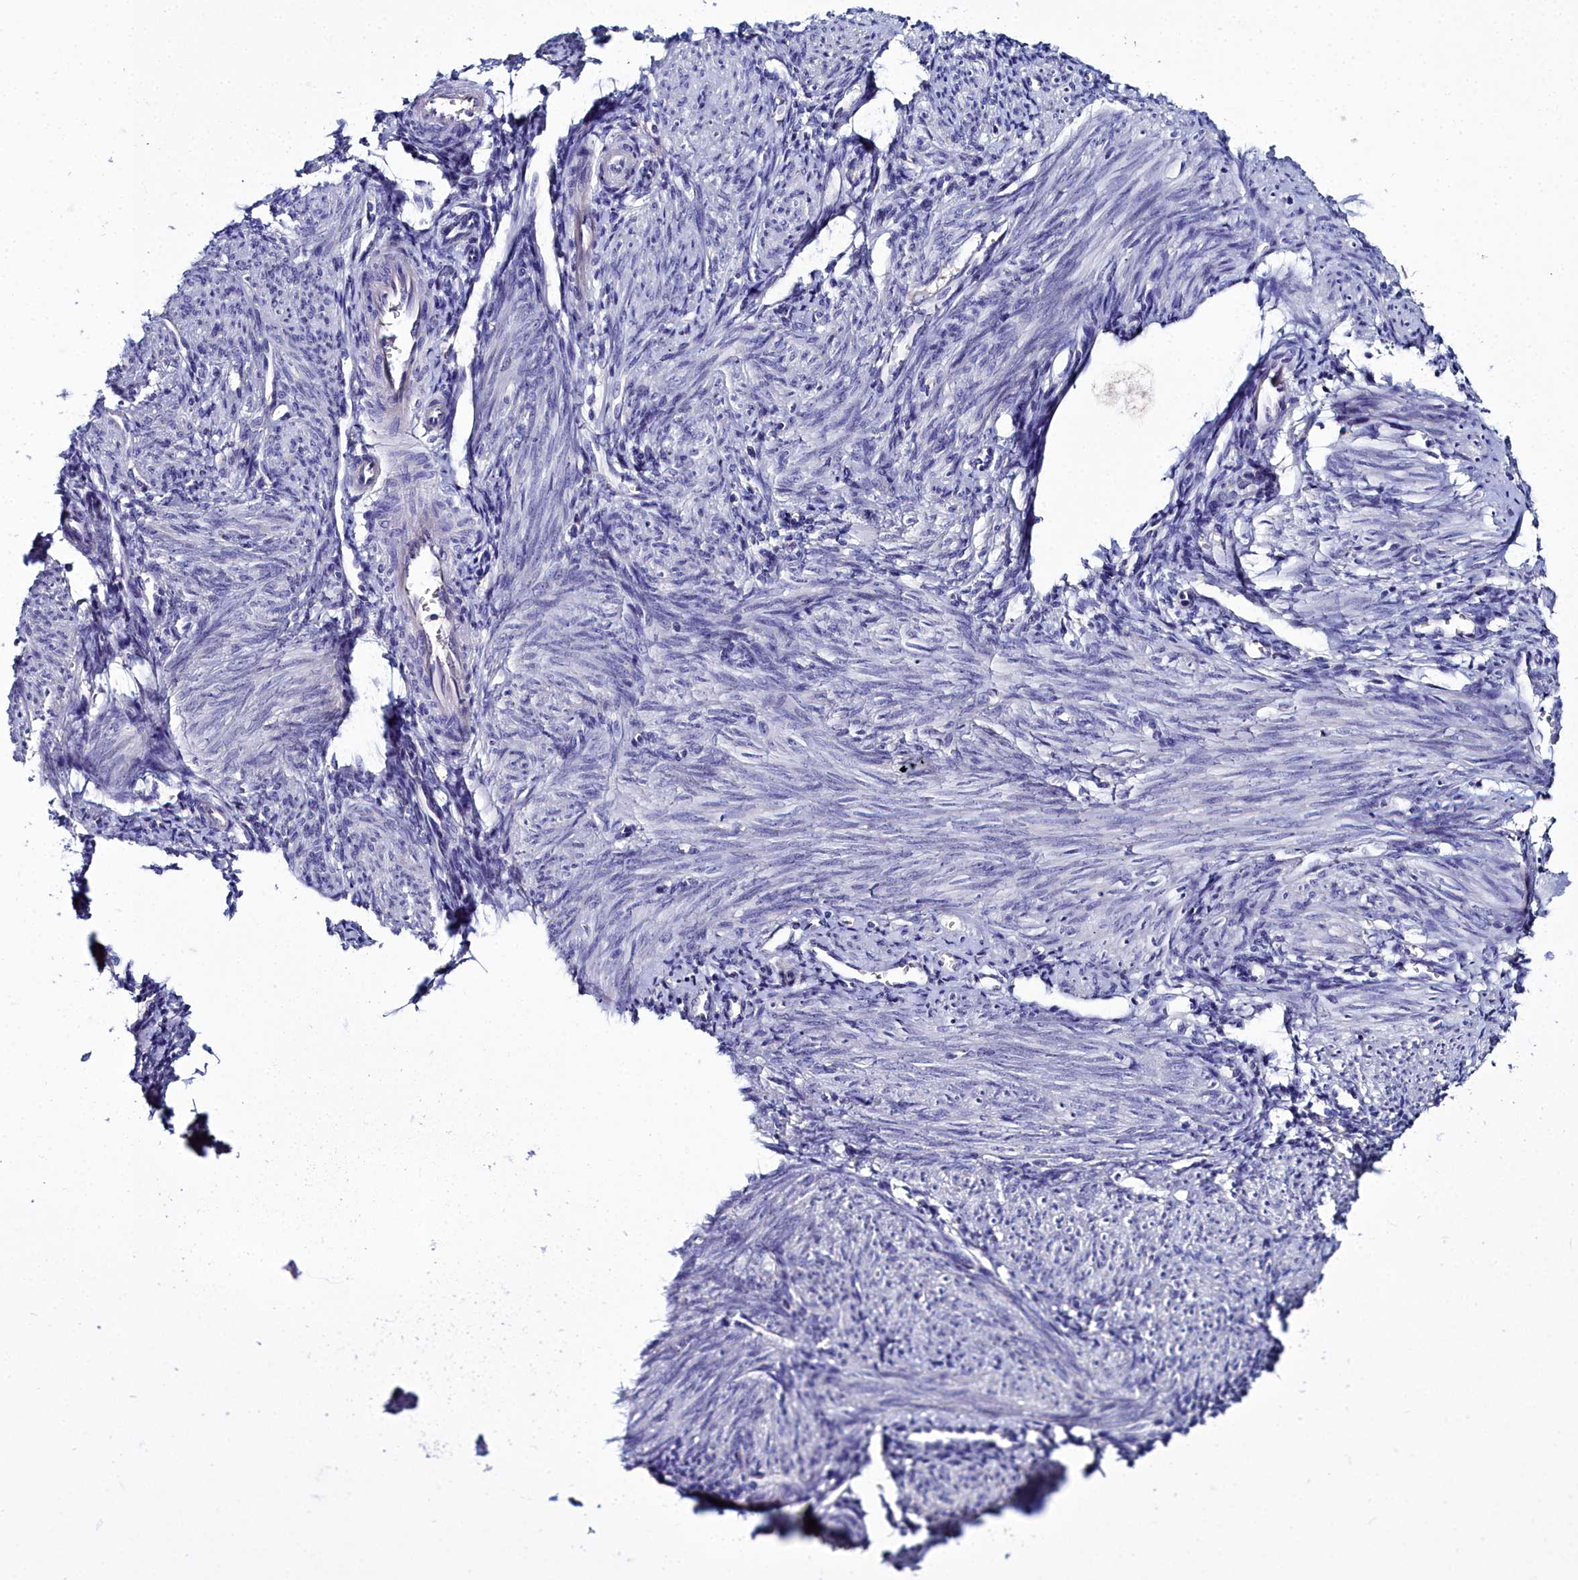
{"staining": {"intensity": "negative", "quantity": "none", "location": "none"}, "tissue": "endometrium", "cell_type": "Cells in endometrial stroma", "image_type": "normal", "snomed": [{"axis": "morphology", "description": "Normal tissue, NOS"}, {"axis": "topography", "description": "Uterus"}, {"axis": "topography", "description": "Endometrium"}], "caption": "DAB immunohistochemical staining of normal human endometrium exhibits no significant positivity in cells in endometrial stroma. (Brightfield microscopy of DAB (3,3'-diaminobenzidine) immunohistochemistry at high magnification).", "gene": "ELAPOR2", "patient": {"sex": "female", "age": 48}}